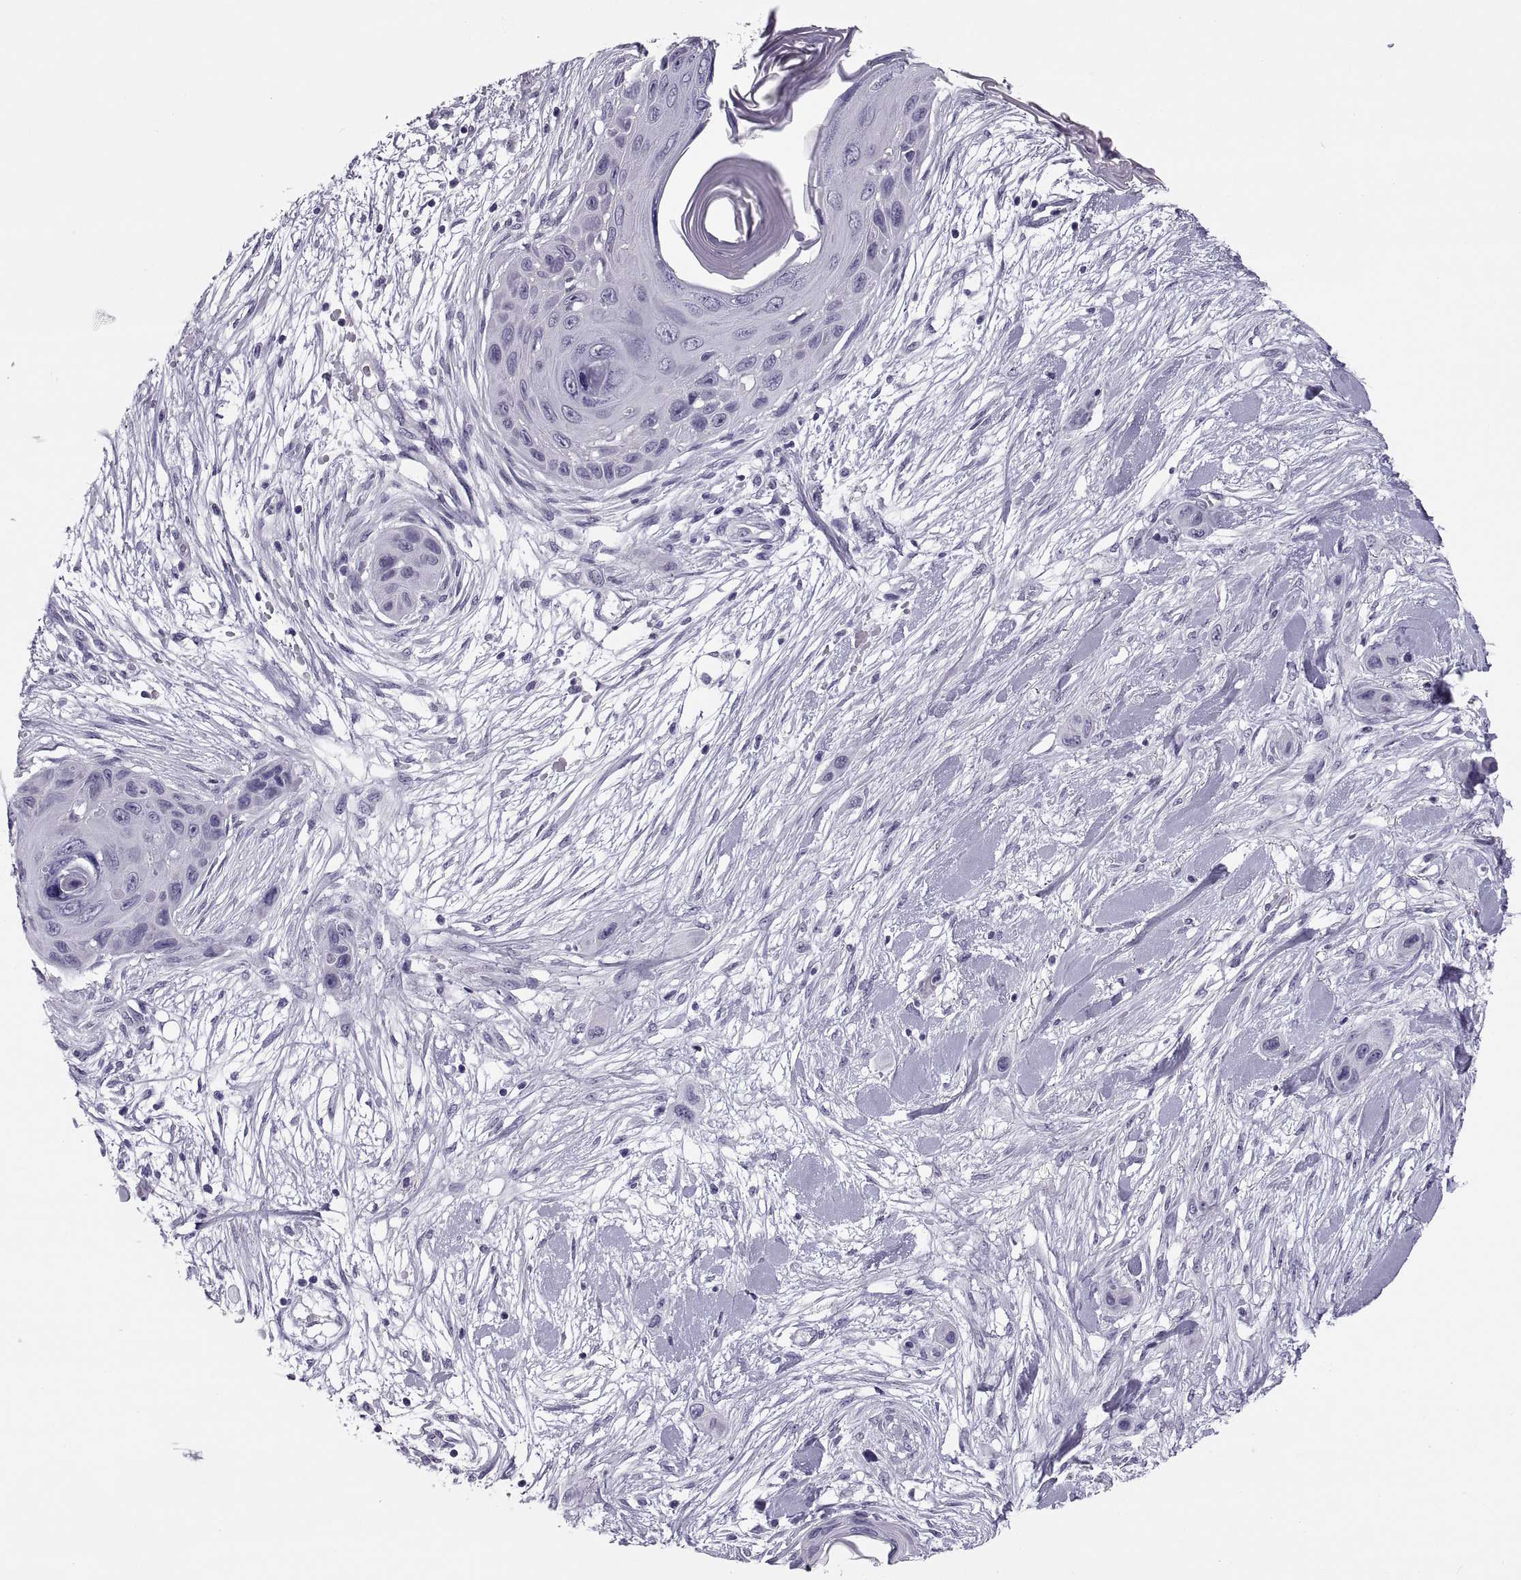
{"staining": {"intensity": "negative", "quantity": "none", "location": "none"}, "tissue": "skin cancer", "cell_type": "Tumor cells", "image_type": "cancer", "snomed": [{"axis": "morphology", "description": "Squamous cell carcinoma, NOS"}, {"axis": "topography", "description": "Skin"}], "caption": "There is no significant expression in tumor cells of squamous cell carcinoma (skin).", "gene": "QRICH2", "patient": {"sex": "male", "age": 79}}